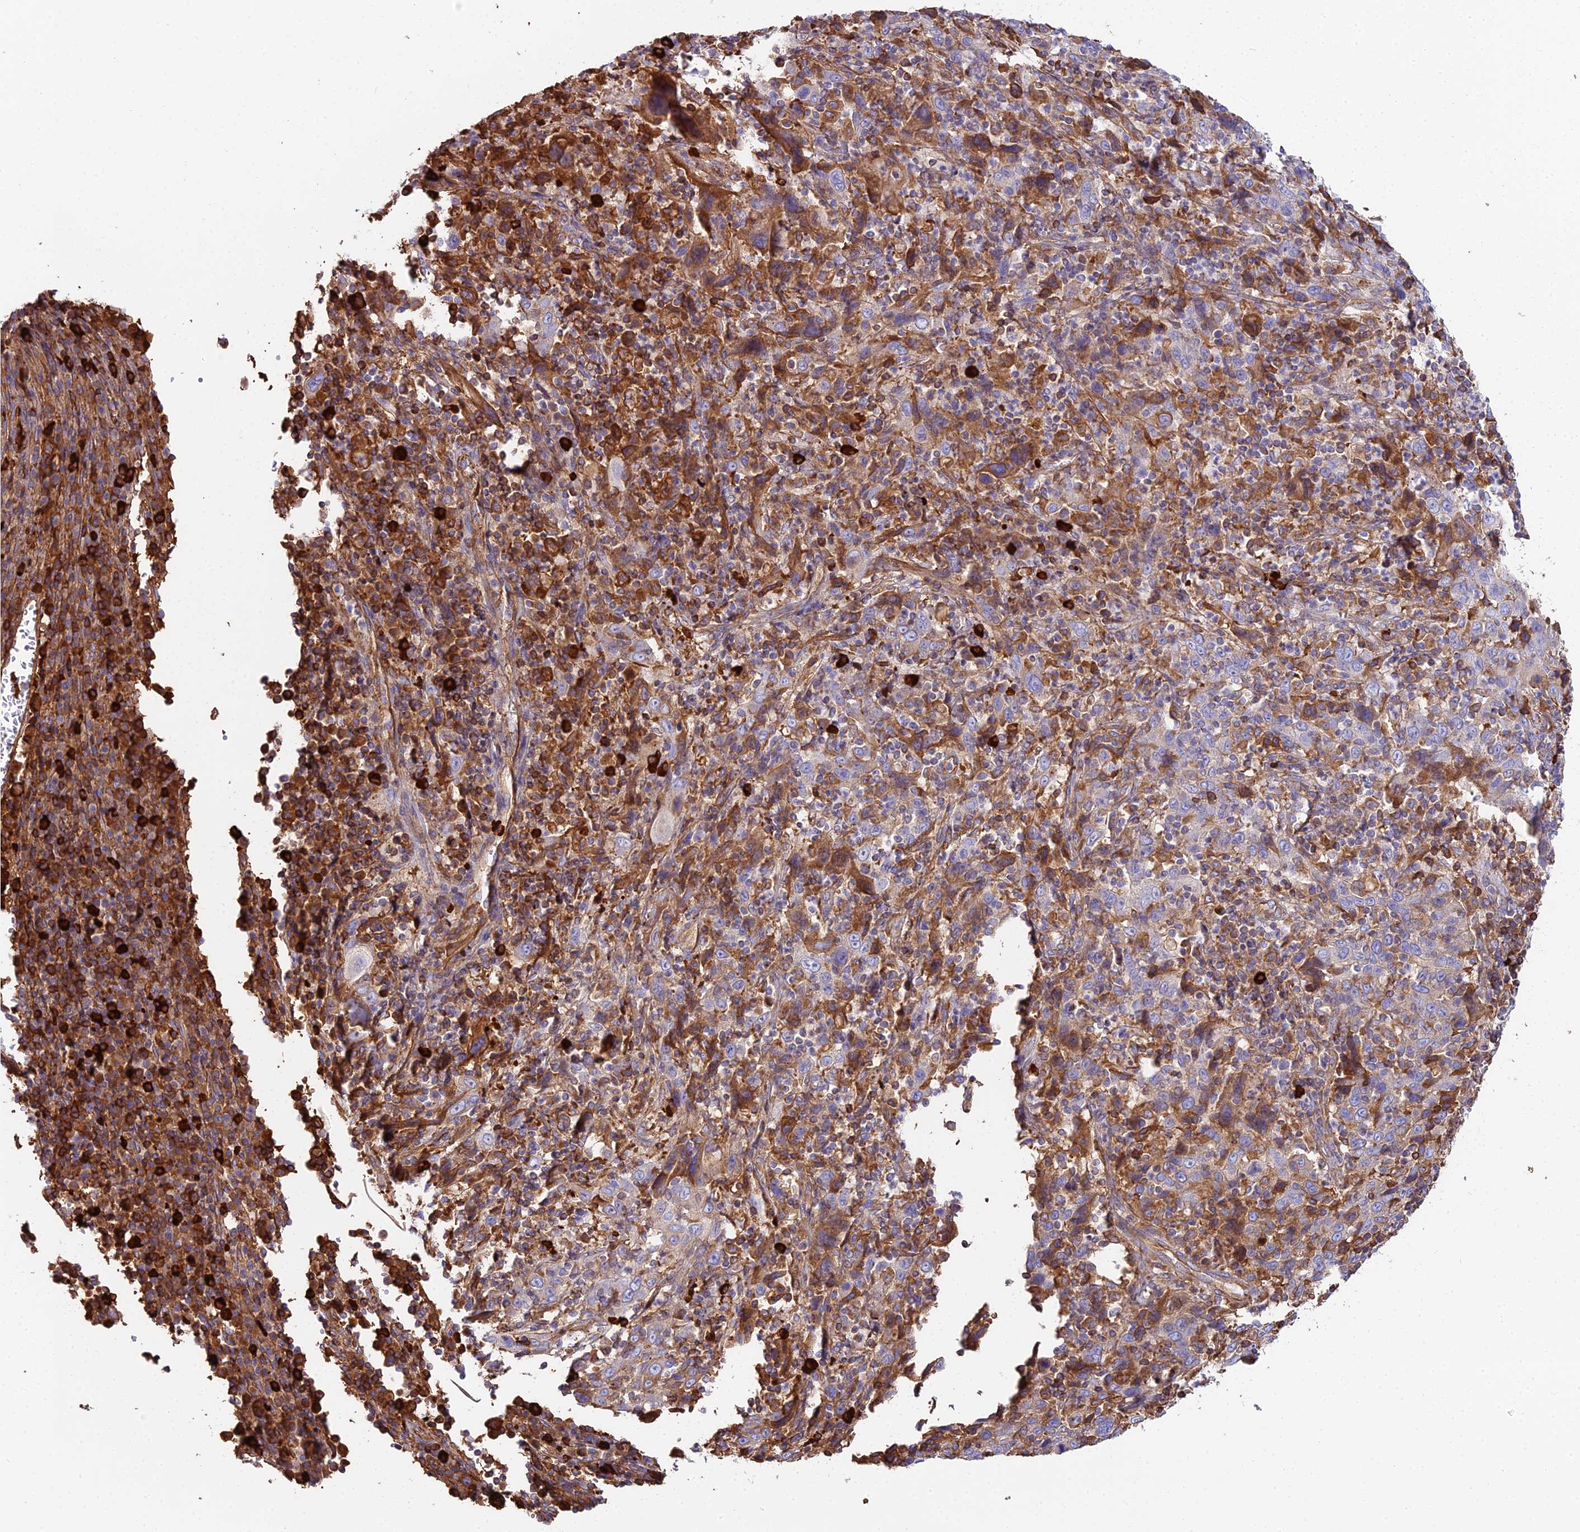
{"staining": {"intensity": "moderate", "quantity": "<25%", "location": "cytoplasmic/membranous"}, "tissue": "cervical cancer", "cell_type": "Tumor cells", "image_type": "cancer", "snomed": [{"axis": "morphology", "description": "Squamous cell carcinoma, NOS"}, {"axis": "topography", "description": "Cervix"}], "caption": "Protein analysis of cervical cancer (squamous cell carcinoma) tissue displays moderate cytoplasmic/membranous expression in approximately <25% of tumor cells. (Stains: DAB in brown, nuclei in blue, Microscopy: brightfield microscopy at high magnification).", "gene": "BEX4", "patient": {"sex": "female", "age": 46}}